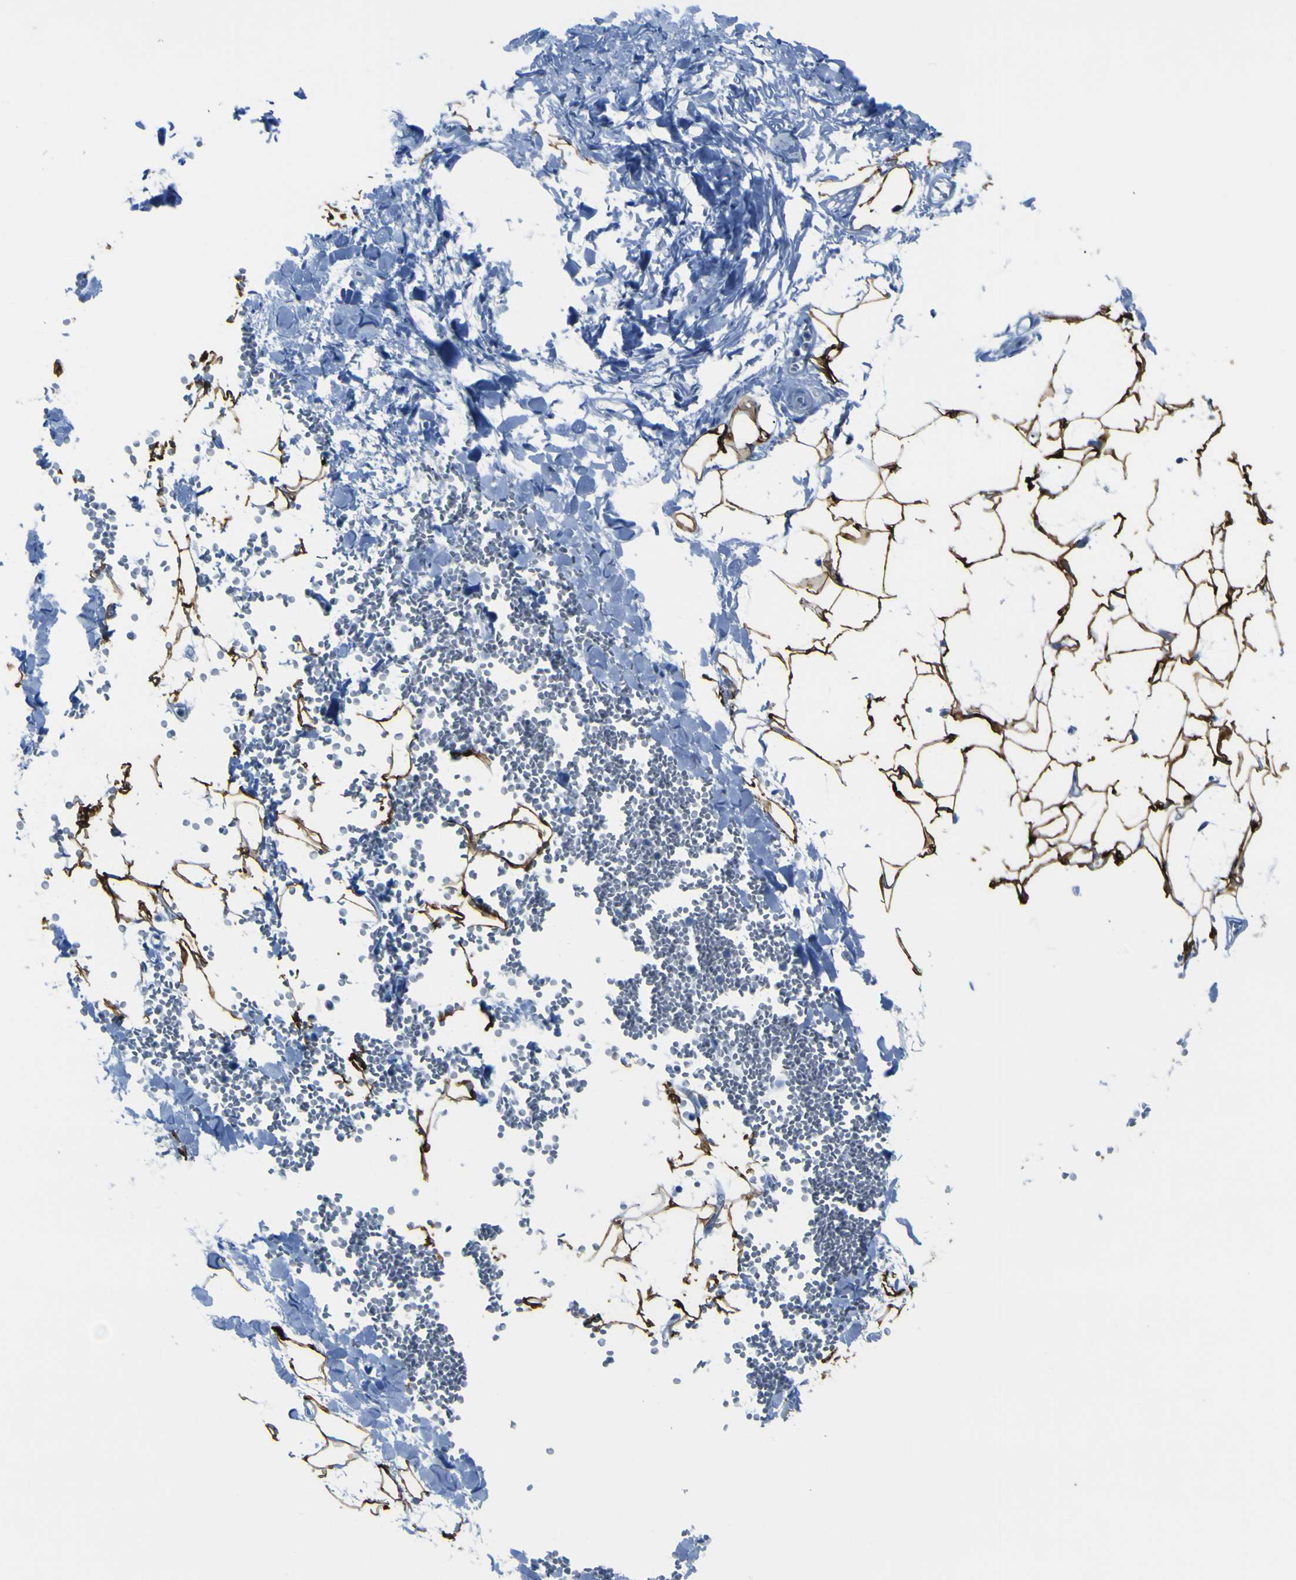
{"staining": {"intensity": "strong", "quantity": ">75%", "location": "cytoplasmic/membranous"}, "tissue": "adipose tissue", "cell_type": "Adipocytes", "image_type": "normal", "snomed": [{"axis": "morphology", "description": "Normal tissue, NOS"}, {"axis": "topography", "description": "Adipose tissue"}, {"axis": "topography", "description": "Peripheral nerve tissue"}], "caption": "The micrograph reveals immunohistochemical staining of benign adipose tissue. There is strong cytoplasmic/membranous staining is identified in approximately >75% of adipocytes. The protein of interest is stained brown, and the nuclei are stained in blue (DAB IHC with brightfield microscopy, high magnification).", "gene": "ACSL1", "patient": {"sex": "male", "age": 52}}